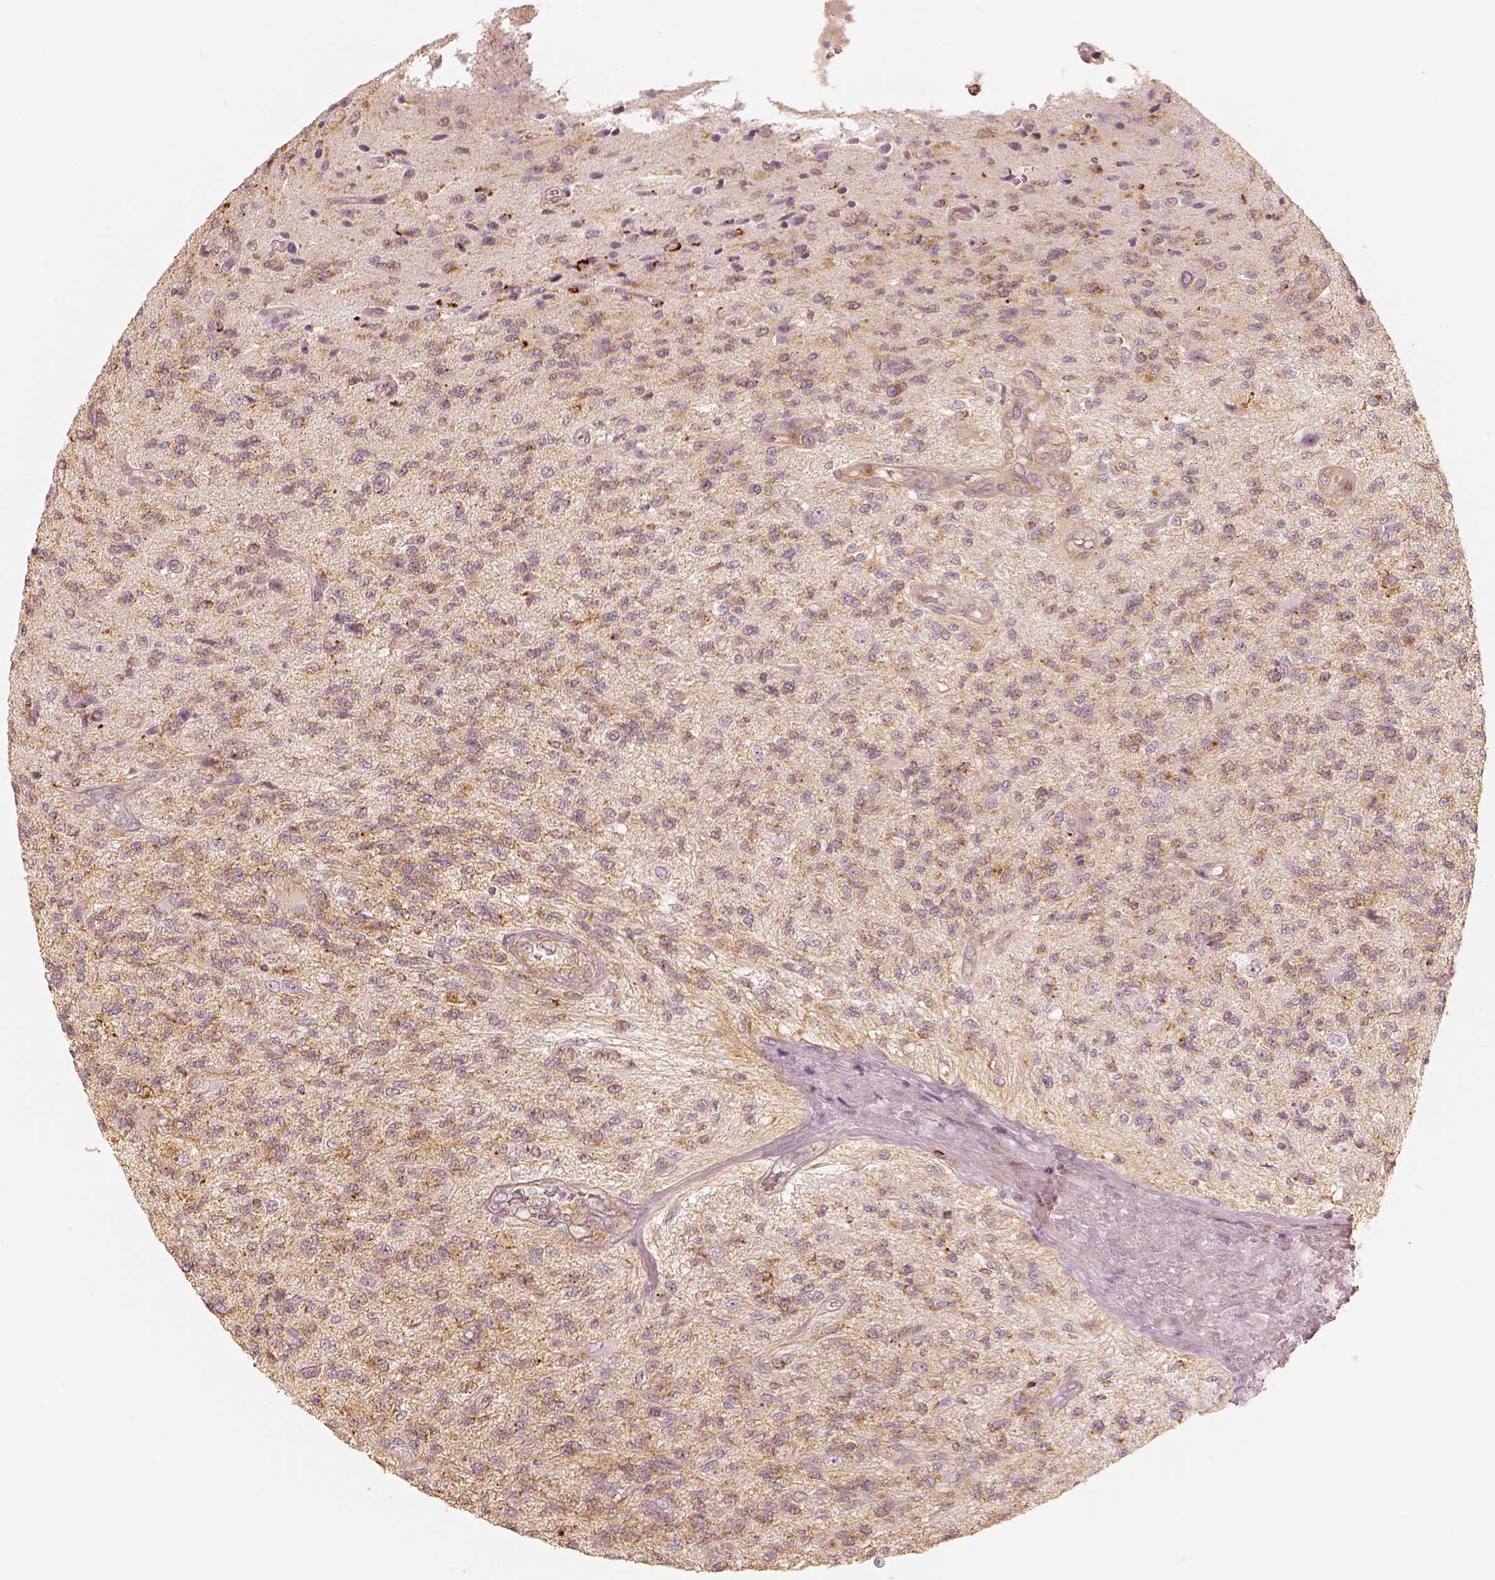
{"staining": {"intensity": "moderate", "quantity": "25%-75%", "location": "cytoplasmic/membranous"}, "tissue": "glioma", "cell_type": "Tumor cells", "image_type": "cancer", "snomed": [{"axis": "morphology", "description": "Glioma, malignant, High grade"}, {"axis": "topography", "description": "Brain"}], "caption": "An immunohistochemistry (IHC) photomicrograph of neoplastic tissue is shown. Protein staining in brown shows moderate cytoplasmic/membranous positivity in malignant glioma (high-grade) within tumor cells. The staining was performed using DAB (3,3'-diaminobenzidine), with brown indicating positive protein expression. Nuclei are stained blue with hematoxylin.", "gene": "GORASP2", "patient": {"sex": "male", "age": 56}}